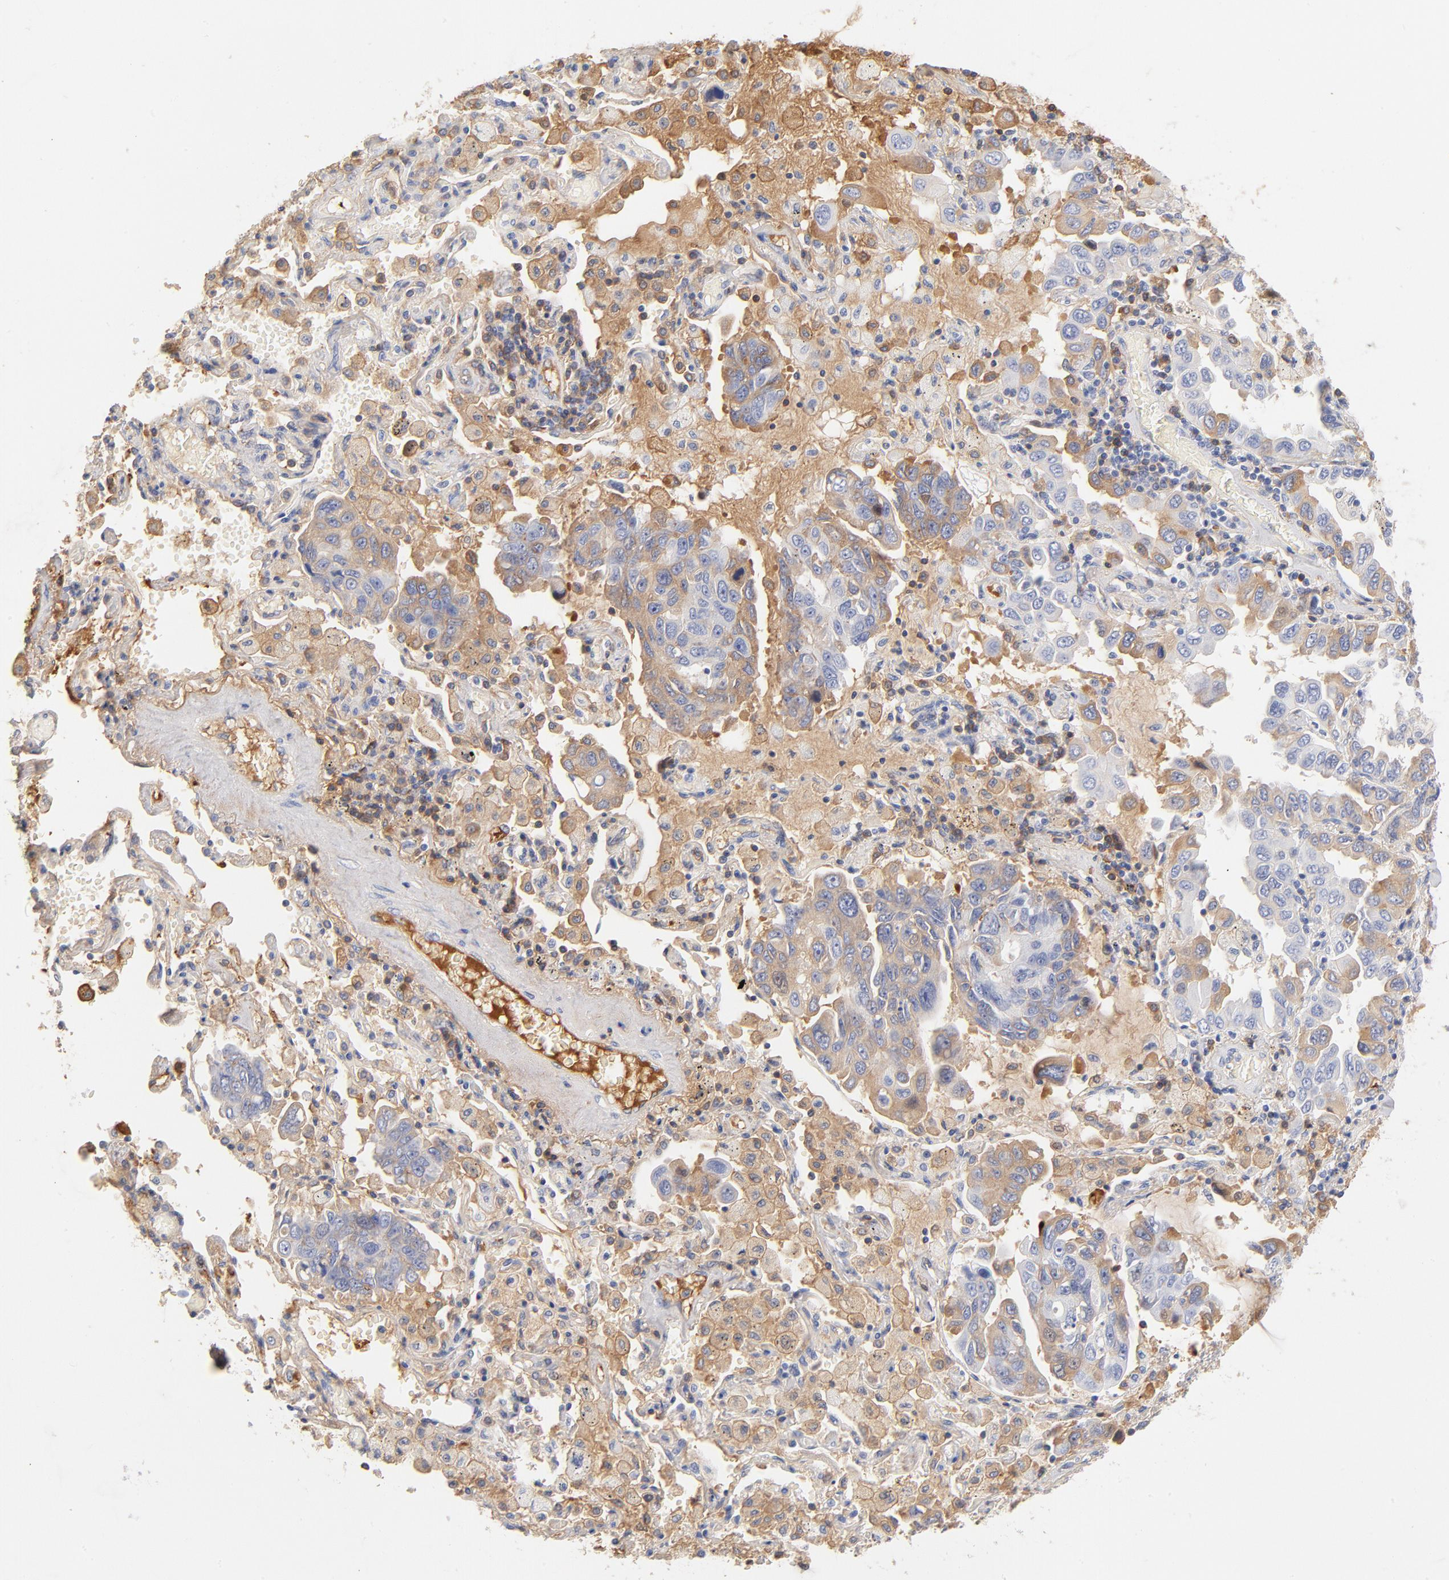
{"staining": {"intensity": "weak", "quantity": "<25%", "location": "cytoplasmic/membranous"}, "tissue": "lung cancer", "cell_type": "Tumor cells", "image_type": "cancer", "snomed": [{"axis": "morphology", "description": "Adenocarcinoma, NOS"}, {"axis": "topography", "description": "Lung"}], "caption": "Lung adenocarcinoma stained for a protein using immunohistochemistry (IHC) shows no staining tumor cells.", "gene": "C3", "patient": {"sex": "male", "age": 64}}